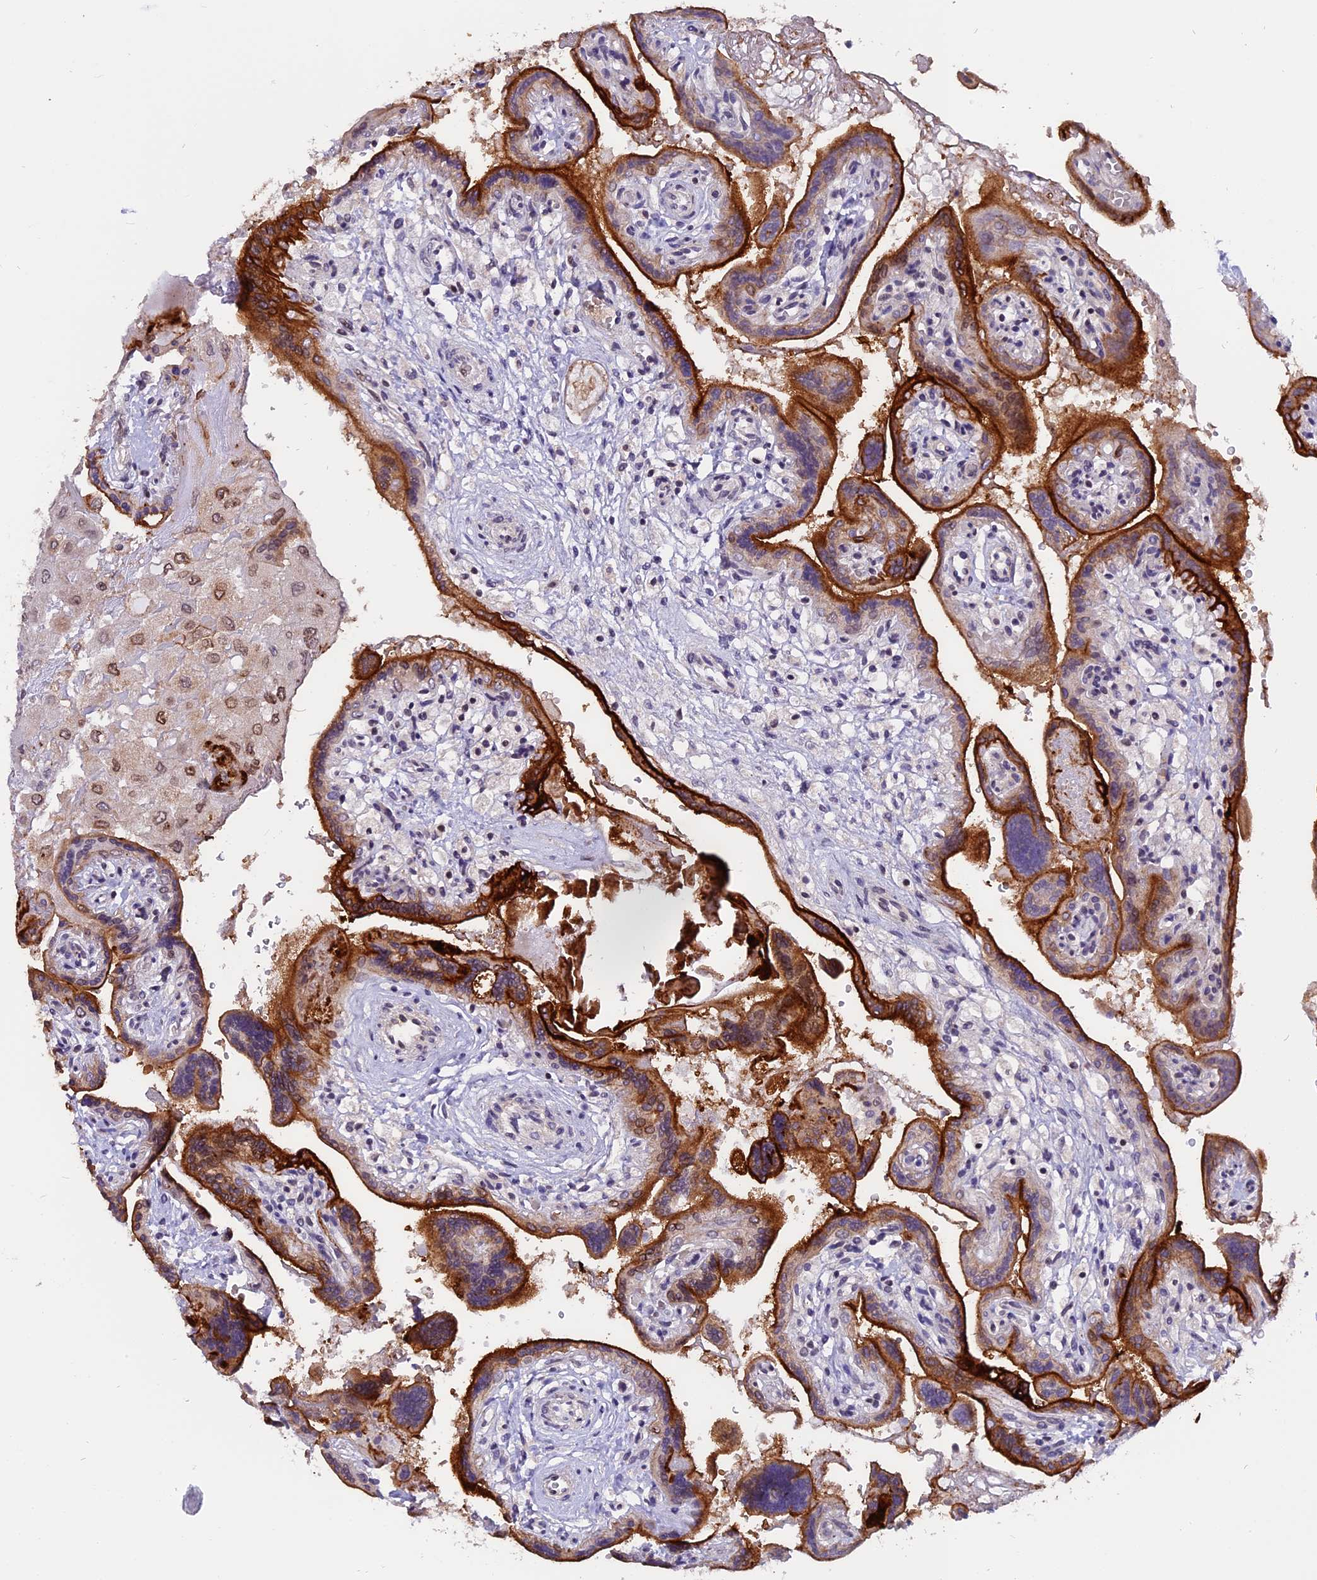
{"staining": {"intensity": "strong", "quantity": ">75%", "location": "cytoplasmic/membranous,nuclear"}, "tissue": "placenta", "cell_type": "Trophoblastic cells", "image_type": "normal", "snomed": [{"axis": "morphology", "description": "Normal tissue, NOS"}, {"axis": "topography", "description": "Placenta"}], "caption": "Immunohistochemical staining of normal placenta displays >75% levels of strong cytoplasmic/membranous,nuclear protein positivity in about >75% of trophoblastic cells. The staining was performed using DAB, with brown indicating positive protein expression. Nuclei are stained blue with hematoxylin.", "gene": "TADA3", "patient": {"sex": "female", "age": 37}}